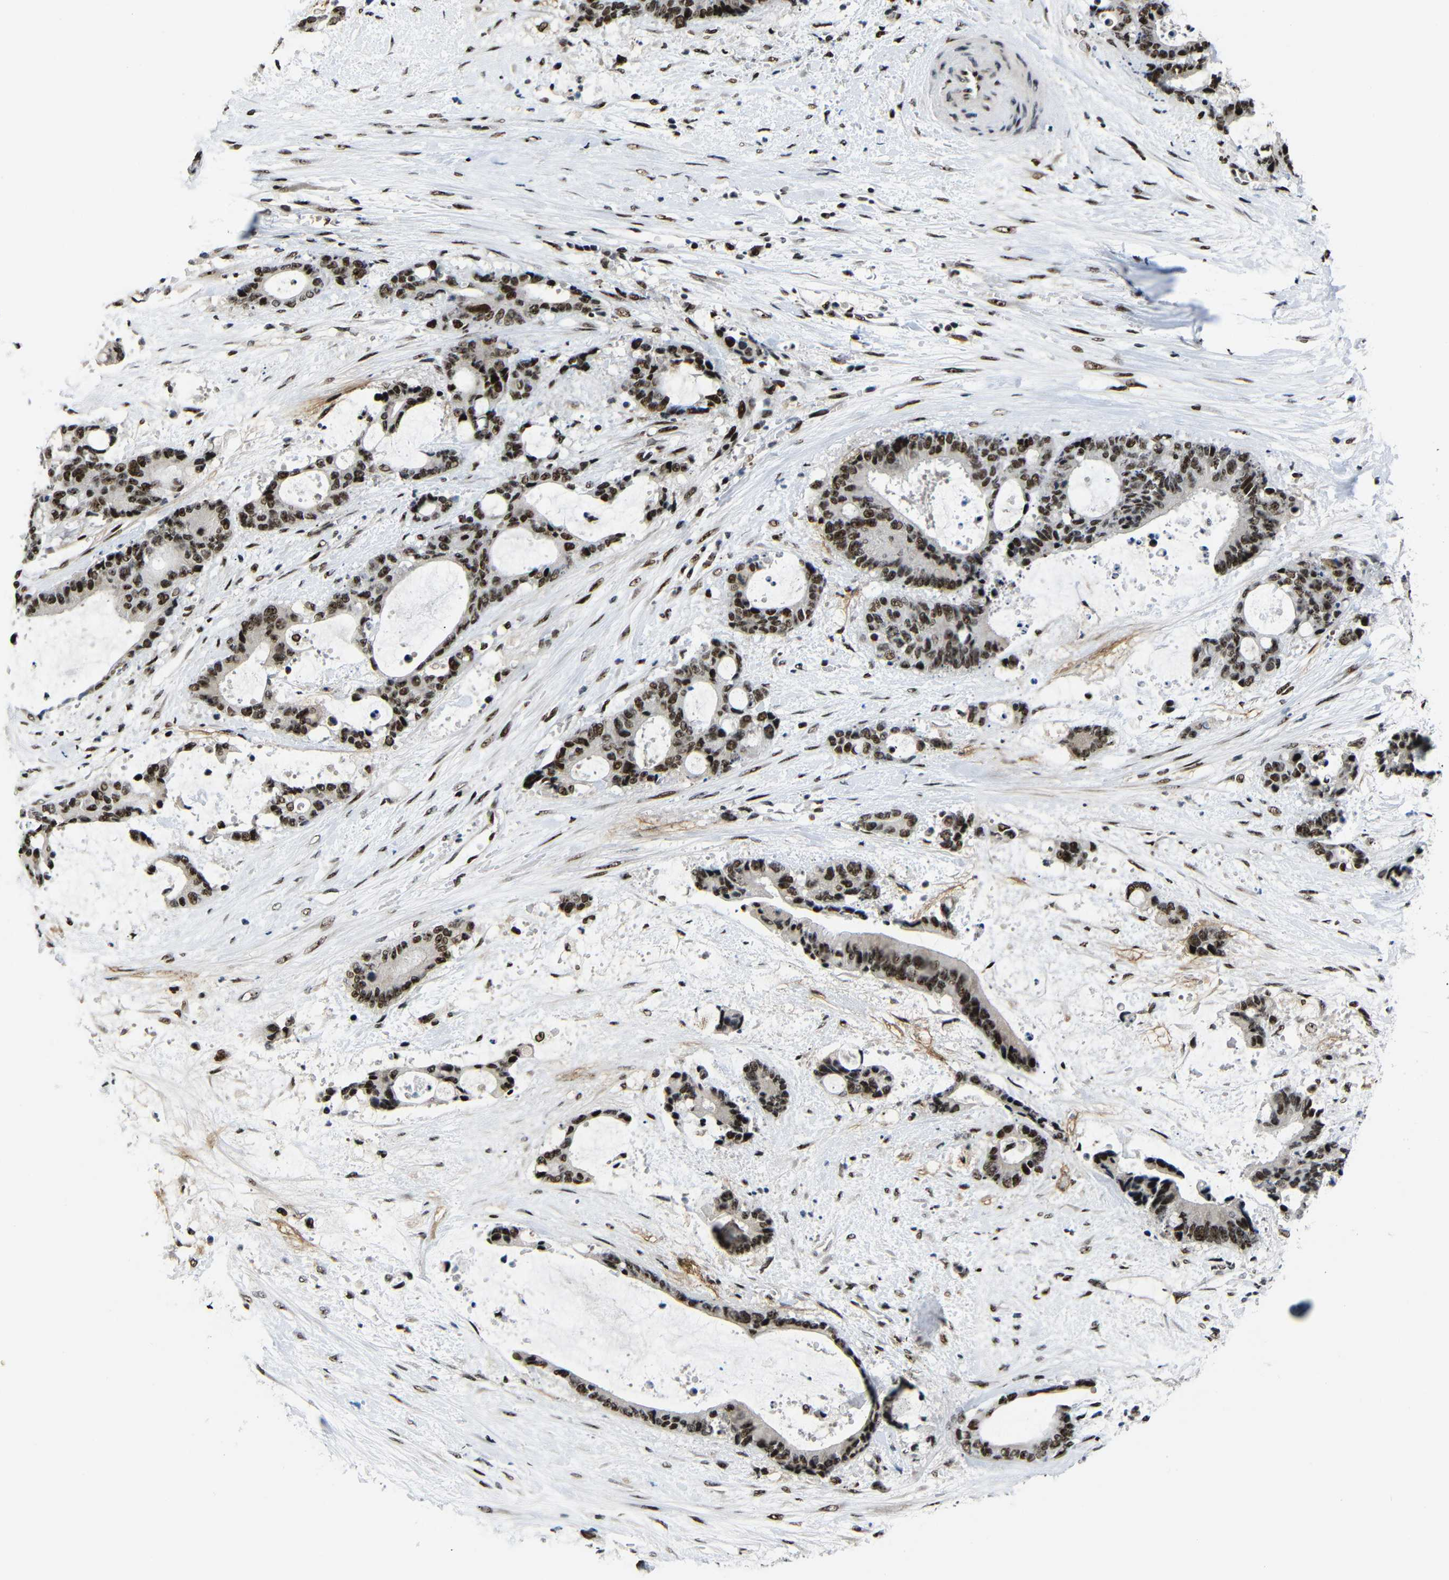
{"staining": {"intensity": "strong", "quantity": ">75%", "location": "nuclear"}, "tissue": "liver cancer", "cell_type": "Tumor cells", "image_type": "cancer", "snomed": [{"axis": "morphology", "description": "Normal tissue, NOS"}, {"axis": "morphology", "description": "Cholangiocarcinoma"}, {"axis": "topography", "description": "Liver"}, {"axis": "topography", "description": "Peripheral nerve tissue"}], "caption": "The histopathology image reveals immunohistochemical staining of cholangiocarcinoma (liver). There is strong nuclear expression is identified in about >75% of tumor cells. Using DAB (3,3'-diaminobenzidine) (brown) and hematoxylin (blue) stains, captured at high magnification using brightfield microscopy.", "gene": "SETDB2", "patient": {"sex": "female", "age": 73}}